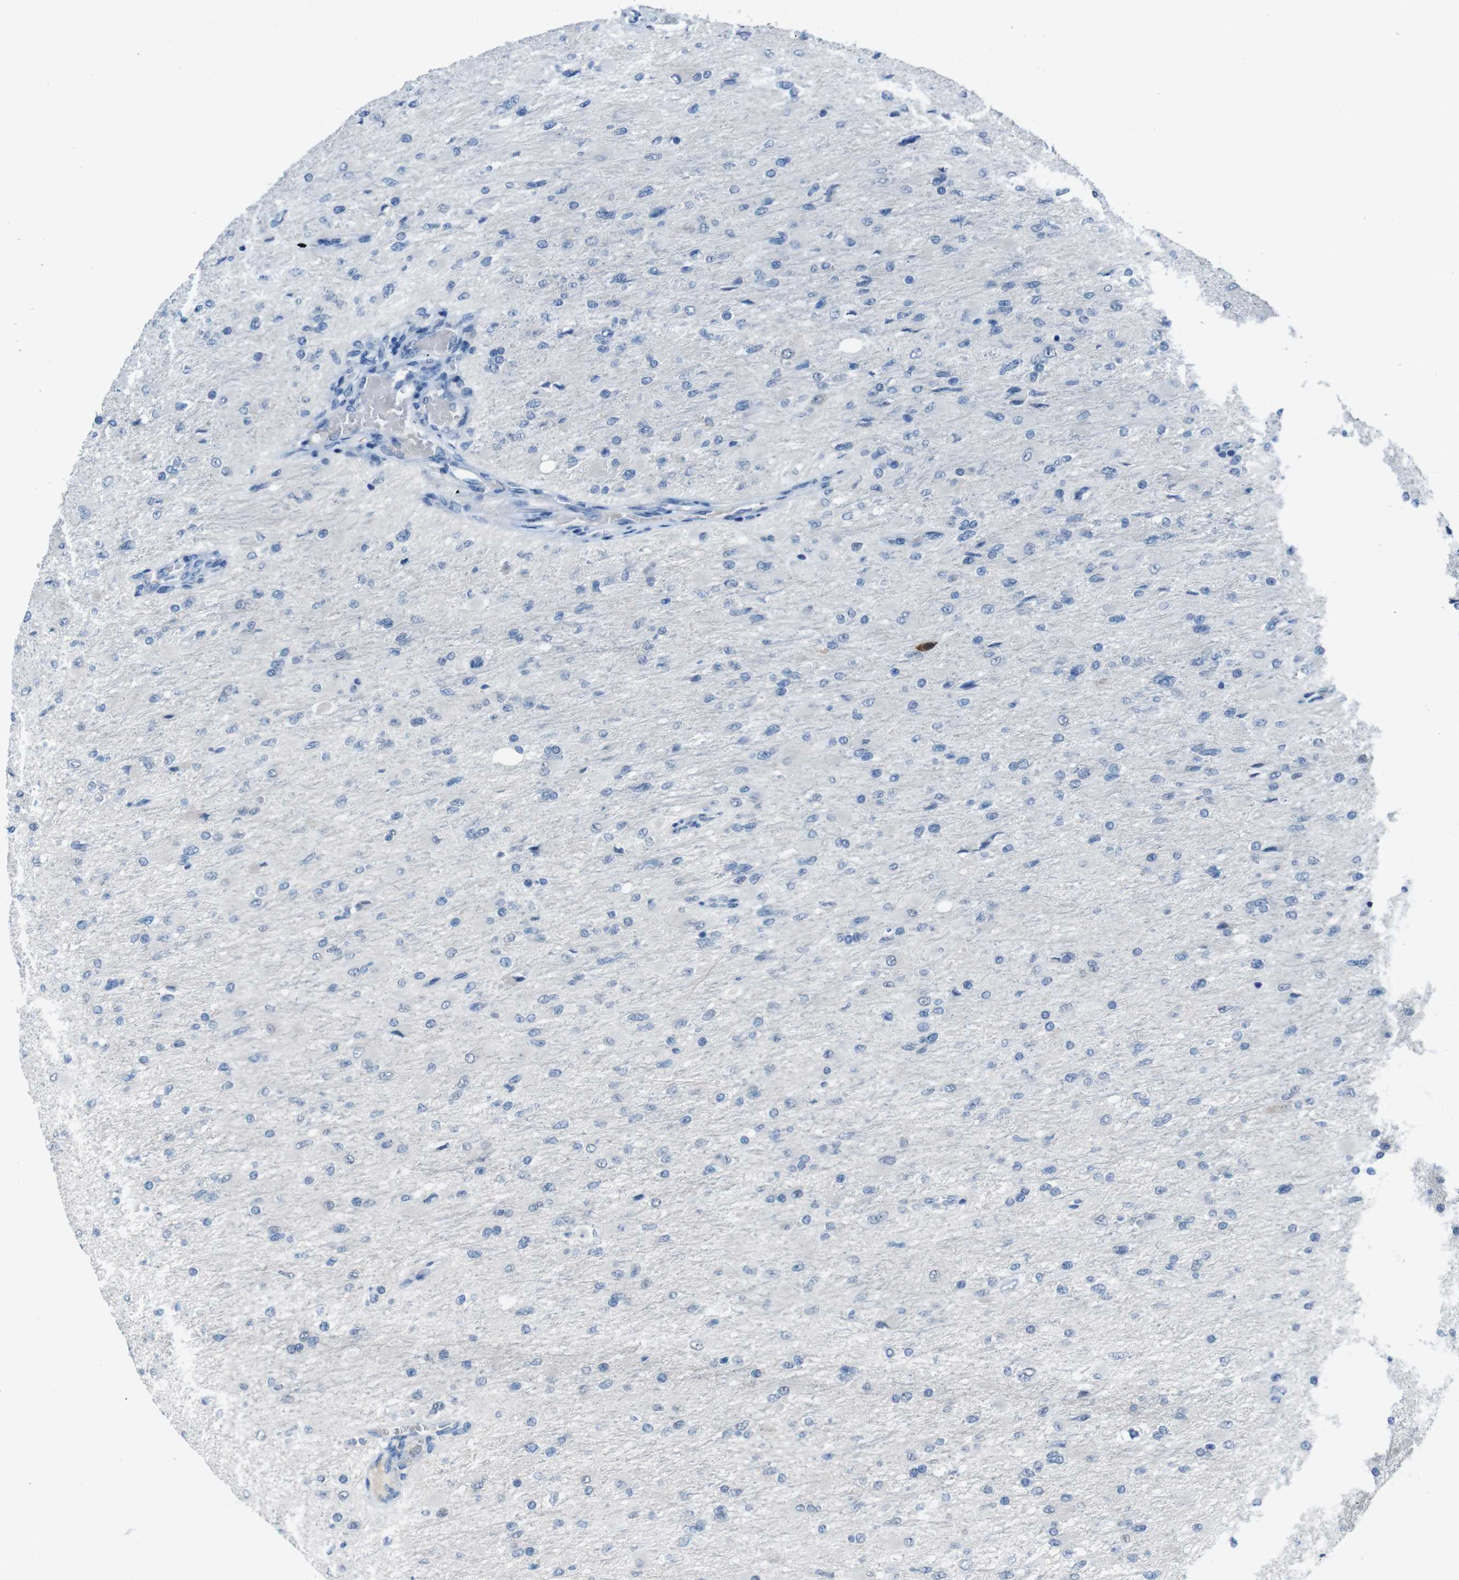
{"staining": {"intensity": "negative", "quantity": "none", "location": "none"}, "tissue": "glioma", "cell_type": "Tumor cells", "image_type": "cancer", "snomed": [{"axis": "morphology", "description": "Glioma, malignant, High grade"}, {"axis": "topography", "description": "Cerebral cortex"}], "caption": "Glioma was stained to show a protein in brown. There is no significant expression in tumor cells.", "gene": "CDHR2", "patient": {"sex": "female", "age": 36}}